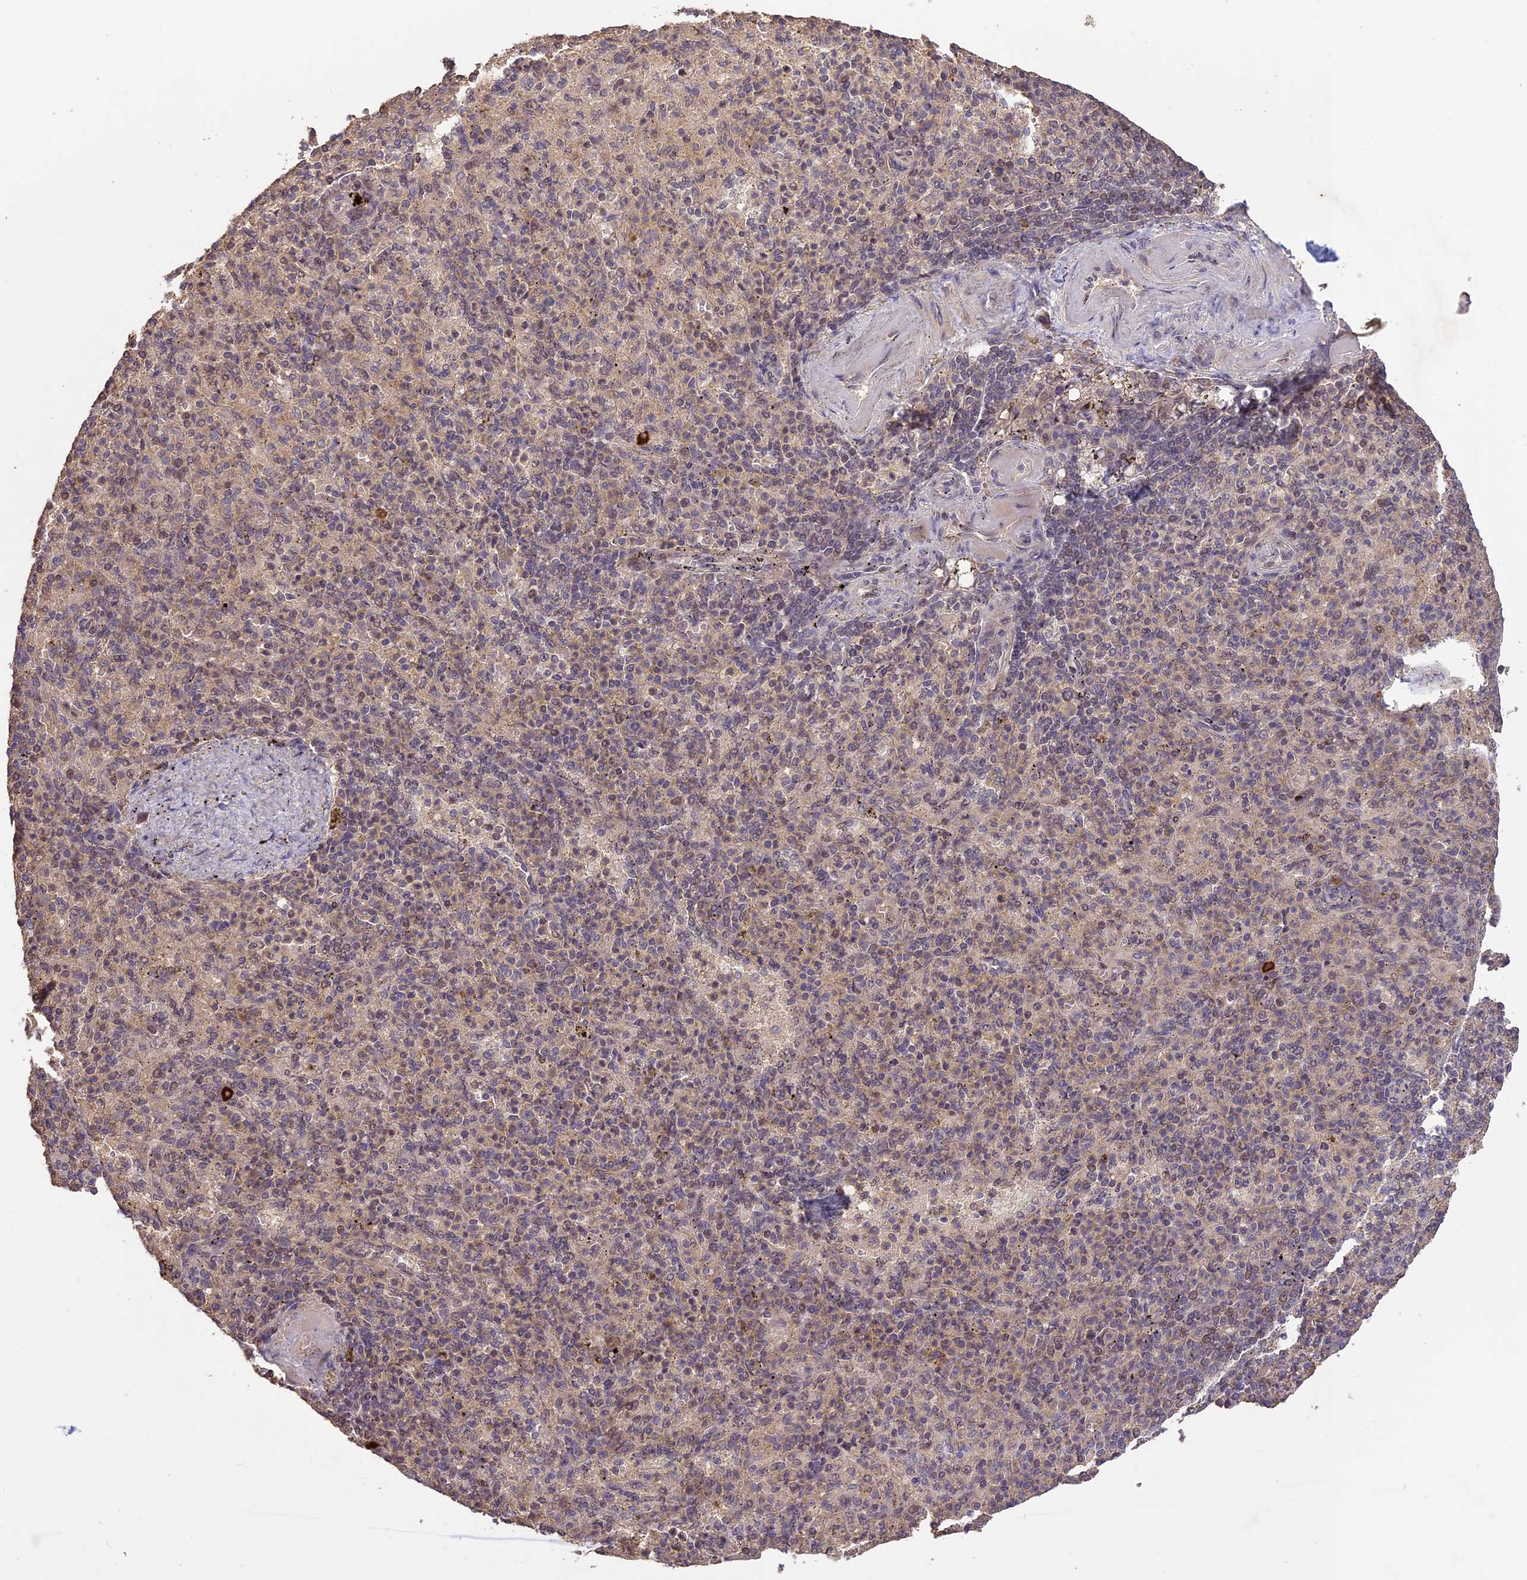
{"staining": {"intensity": "weak", "quantity": "<25%", "location": "cytoplasmic/membranous"}, "tissue": "spleen", "cell_type": "Cells in red pulp", "image_type": "normal", "snomed": [{"axis": "morphology", "description": "Normal tissue, NOS"}, {"axis": "topography", "description": "Spleen"}], "caption": "This is an IHC image of unremarkable human spleen. There is no staining in cells in red pulp.", "gene": "TIGD7", "patient": {"sex": "female", "age": 74}}